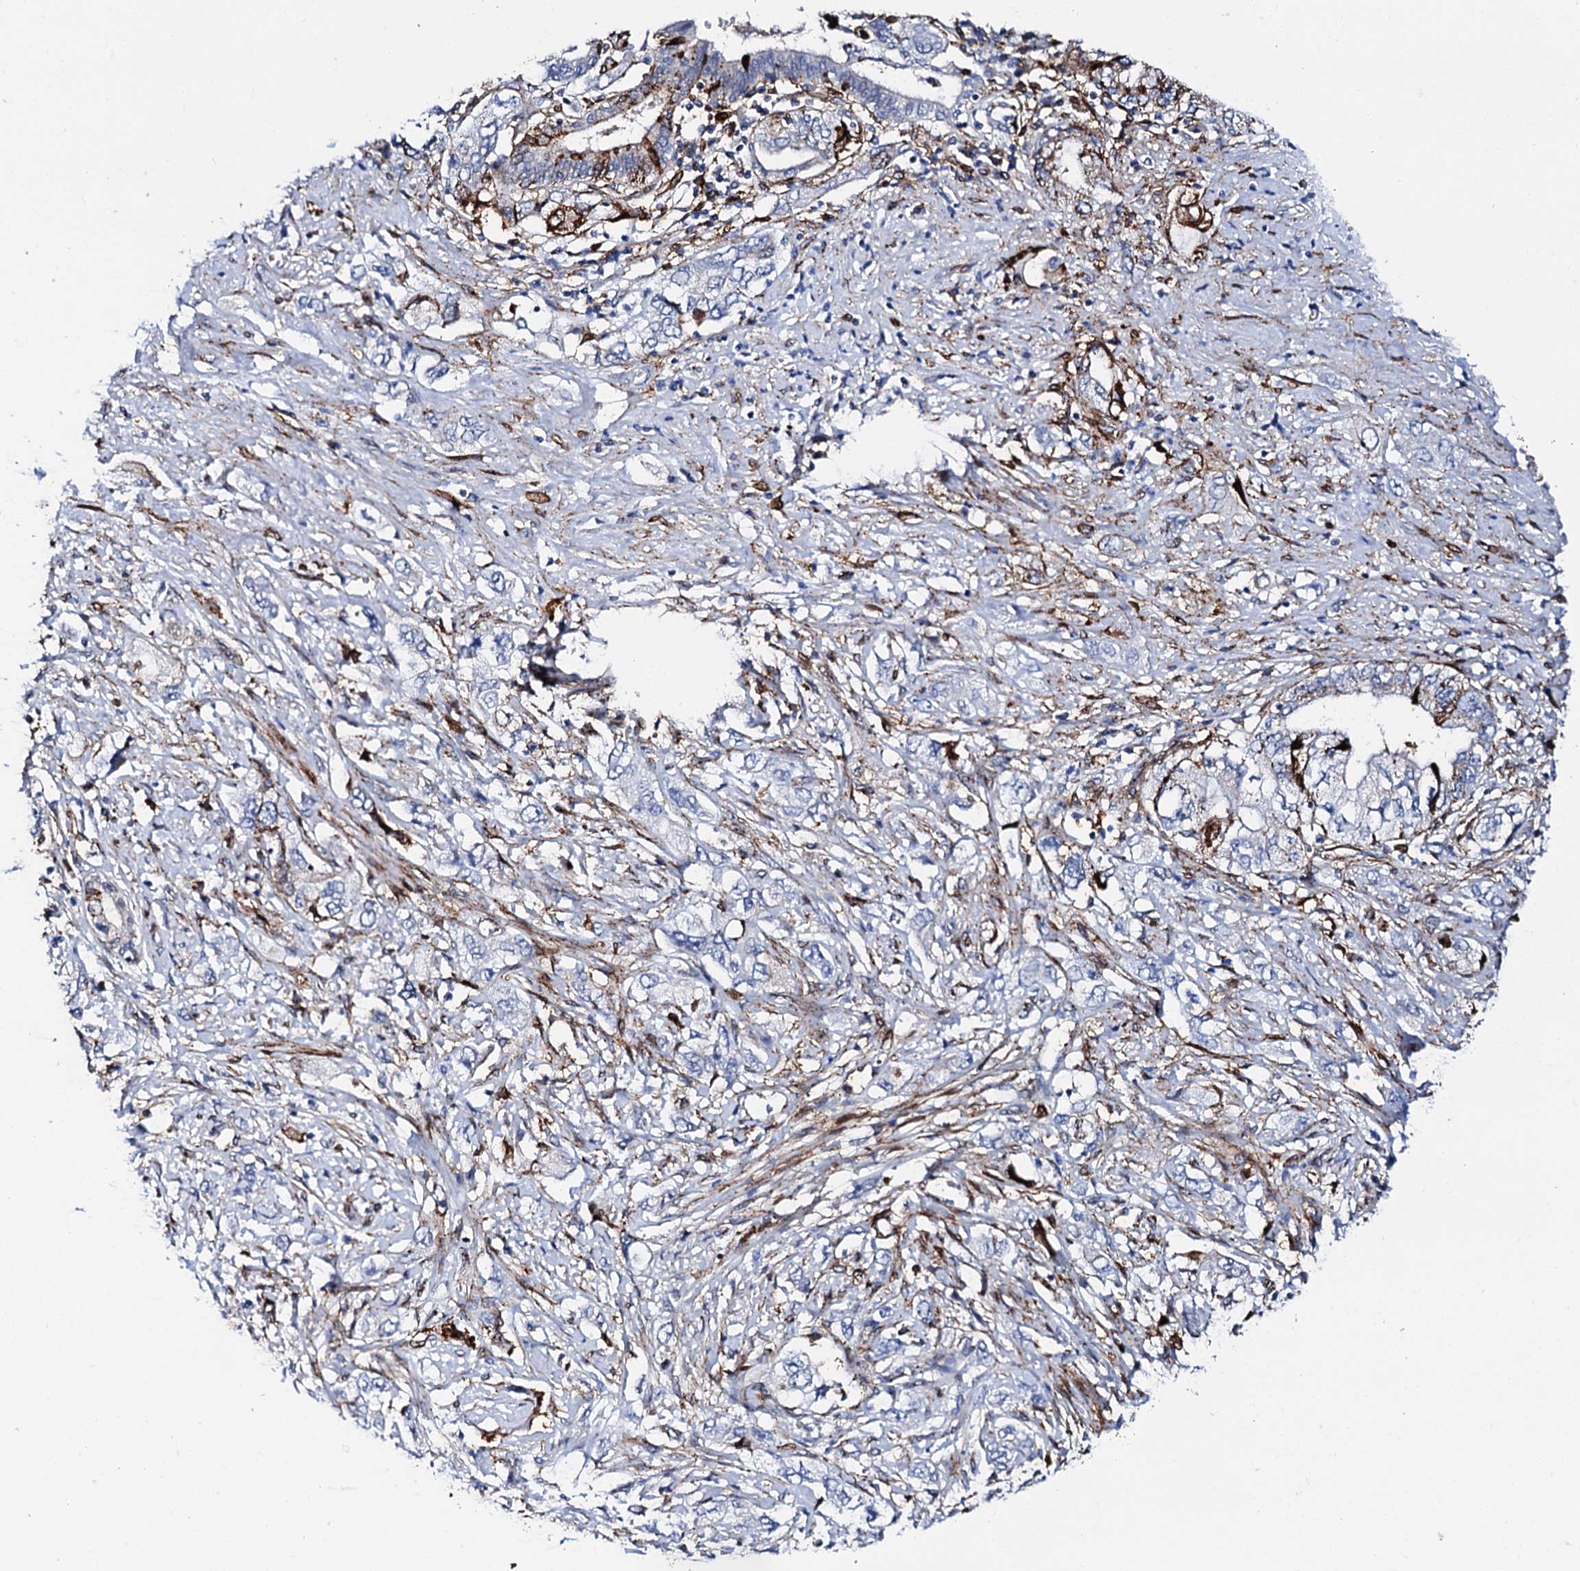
{"staining": {"intensity": "negative", "quantity": "none", "location": "none"}, "tissue": "pancreatic cancer", "cell_type": "Tumor cells", "image_type": "cancer", "snomed": [{"axis": "morphology", "description": "Adenocarcinoma, NOS"}, {"axis": "topography", "description": "Pancreas"}], "caption": "The histopathology image reveals no significant positivity in tumor cells of pancreatic adenocarcinoma. The staining is performed using DAB (3,3'-diaminobenzidine) brown chromogen with nuclei counter-stained in using hematoxylin.", "gene": "MED13L", "patient": {"sex": "female", "age": 73}}